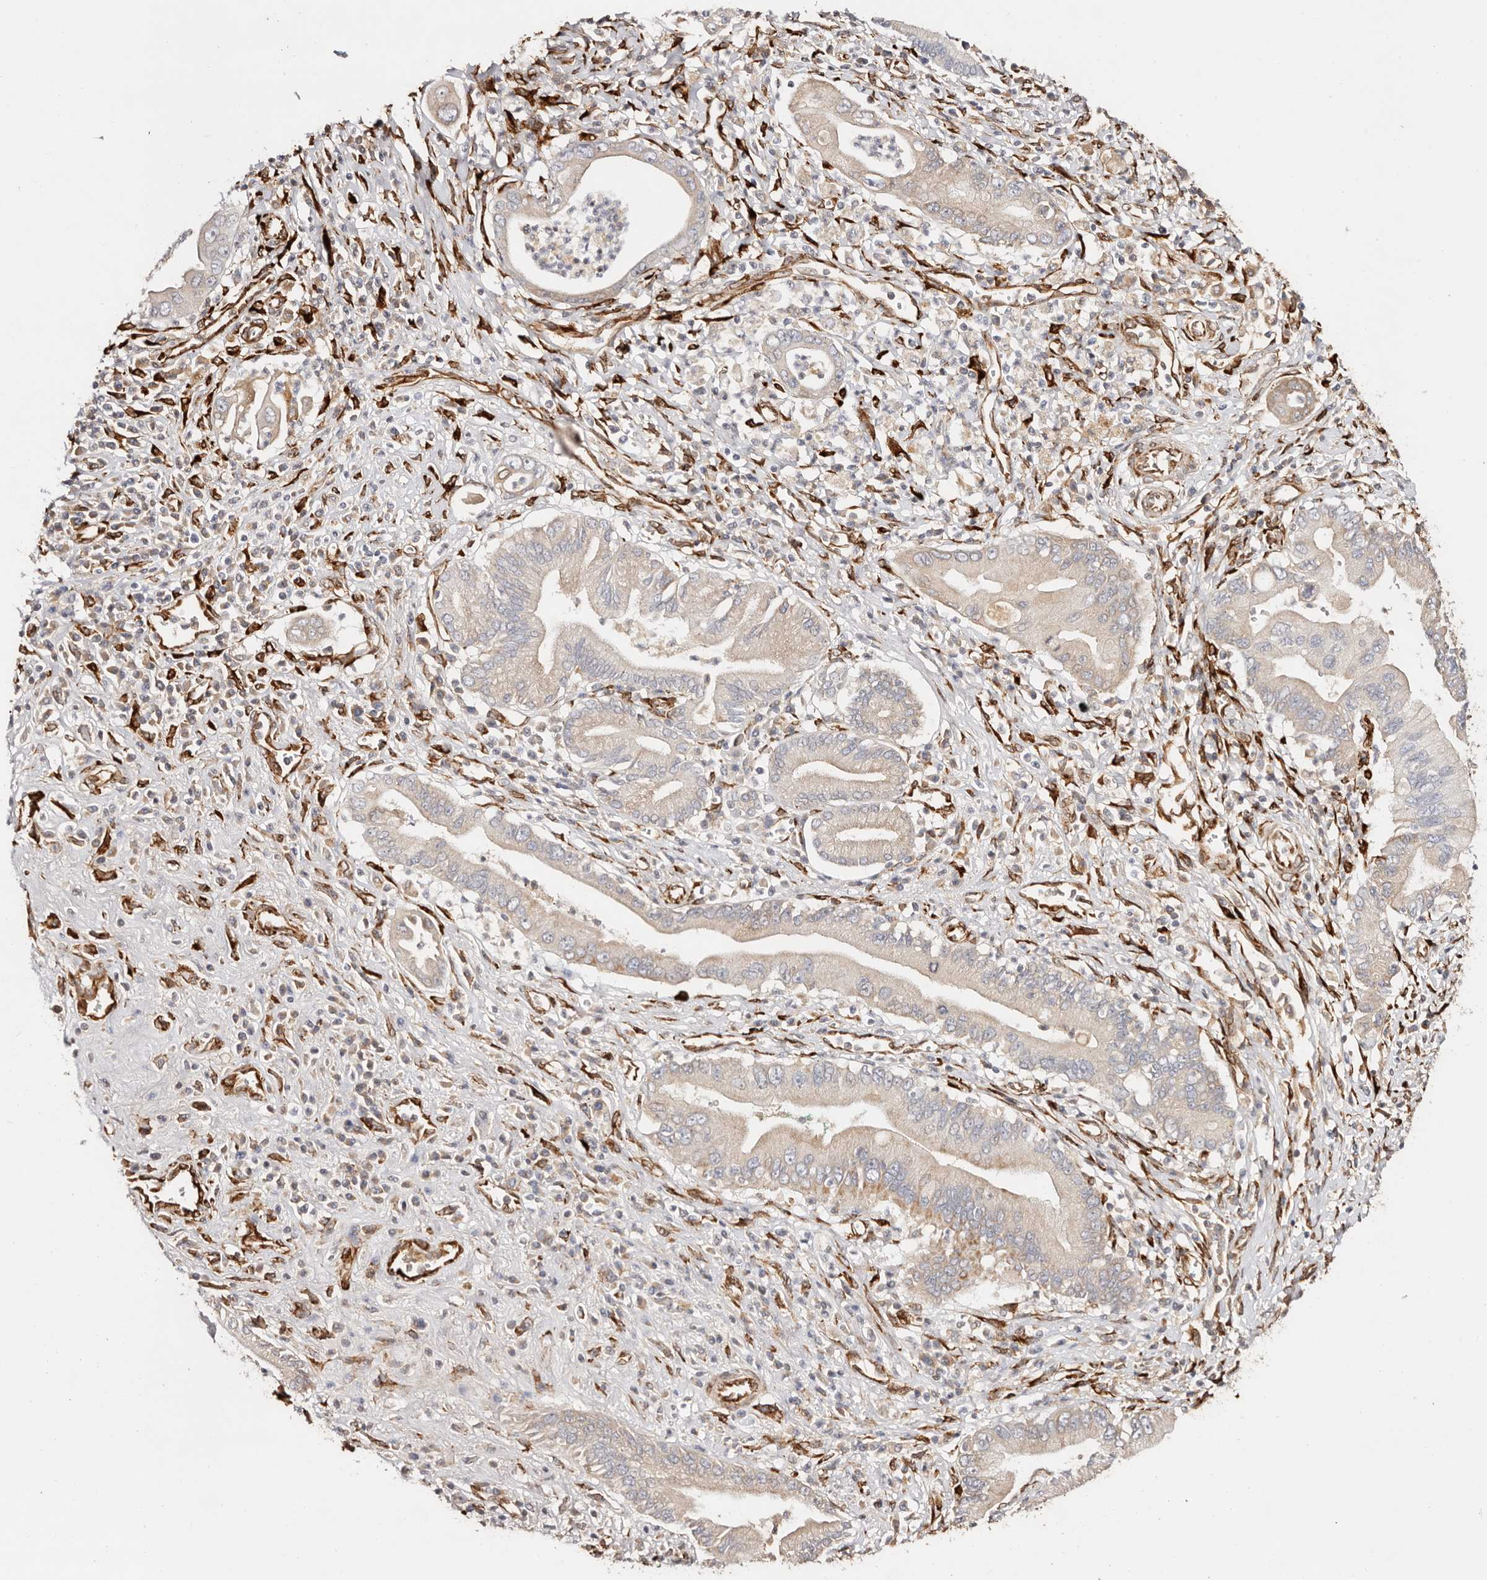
{"staining": {"intensity": "weak", "quantity": "<25%", "location": "cytoplasmic/membranous"}, "tissue": "pancreatic cancer", "cell_type": "Tumor cells", "image_type": "cancer", "snomed": [{"axis": "morphology", "description": "Adenocarcinoma, NOS"}, {"axis": "topography", "description": "Pancreas"}], "caption": "A micrograph of human pancreatic cancer is negative for staining in tumor cells. Nuclei are stained in blue.", "gene": "SERPINH1", "patient": {"sex": "male", "age": 78}}